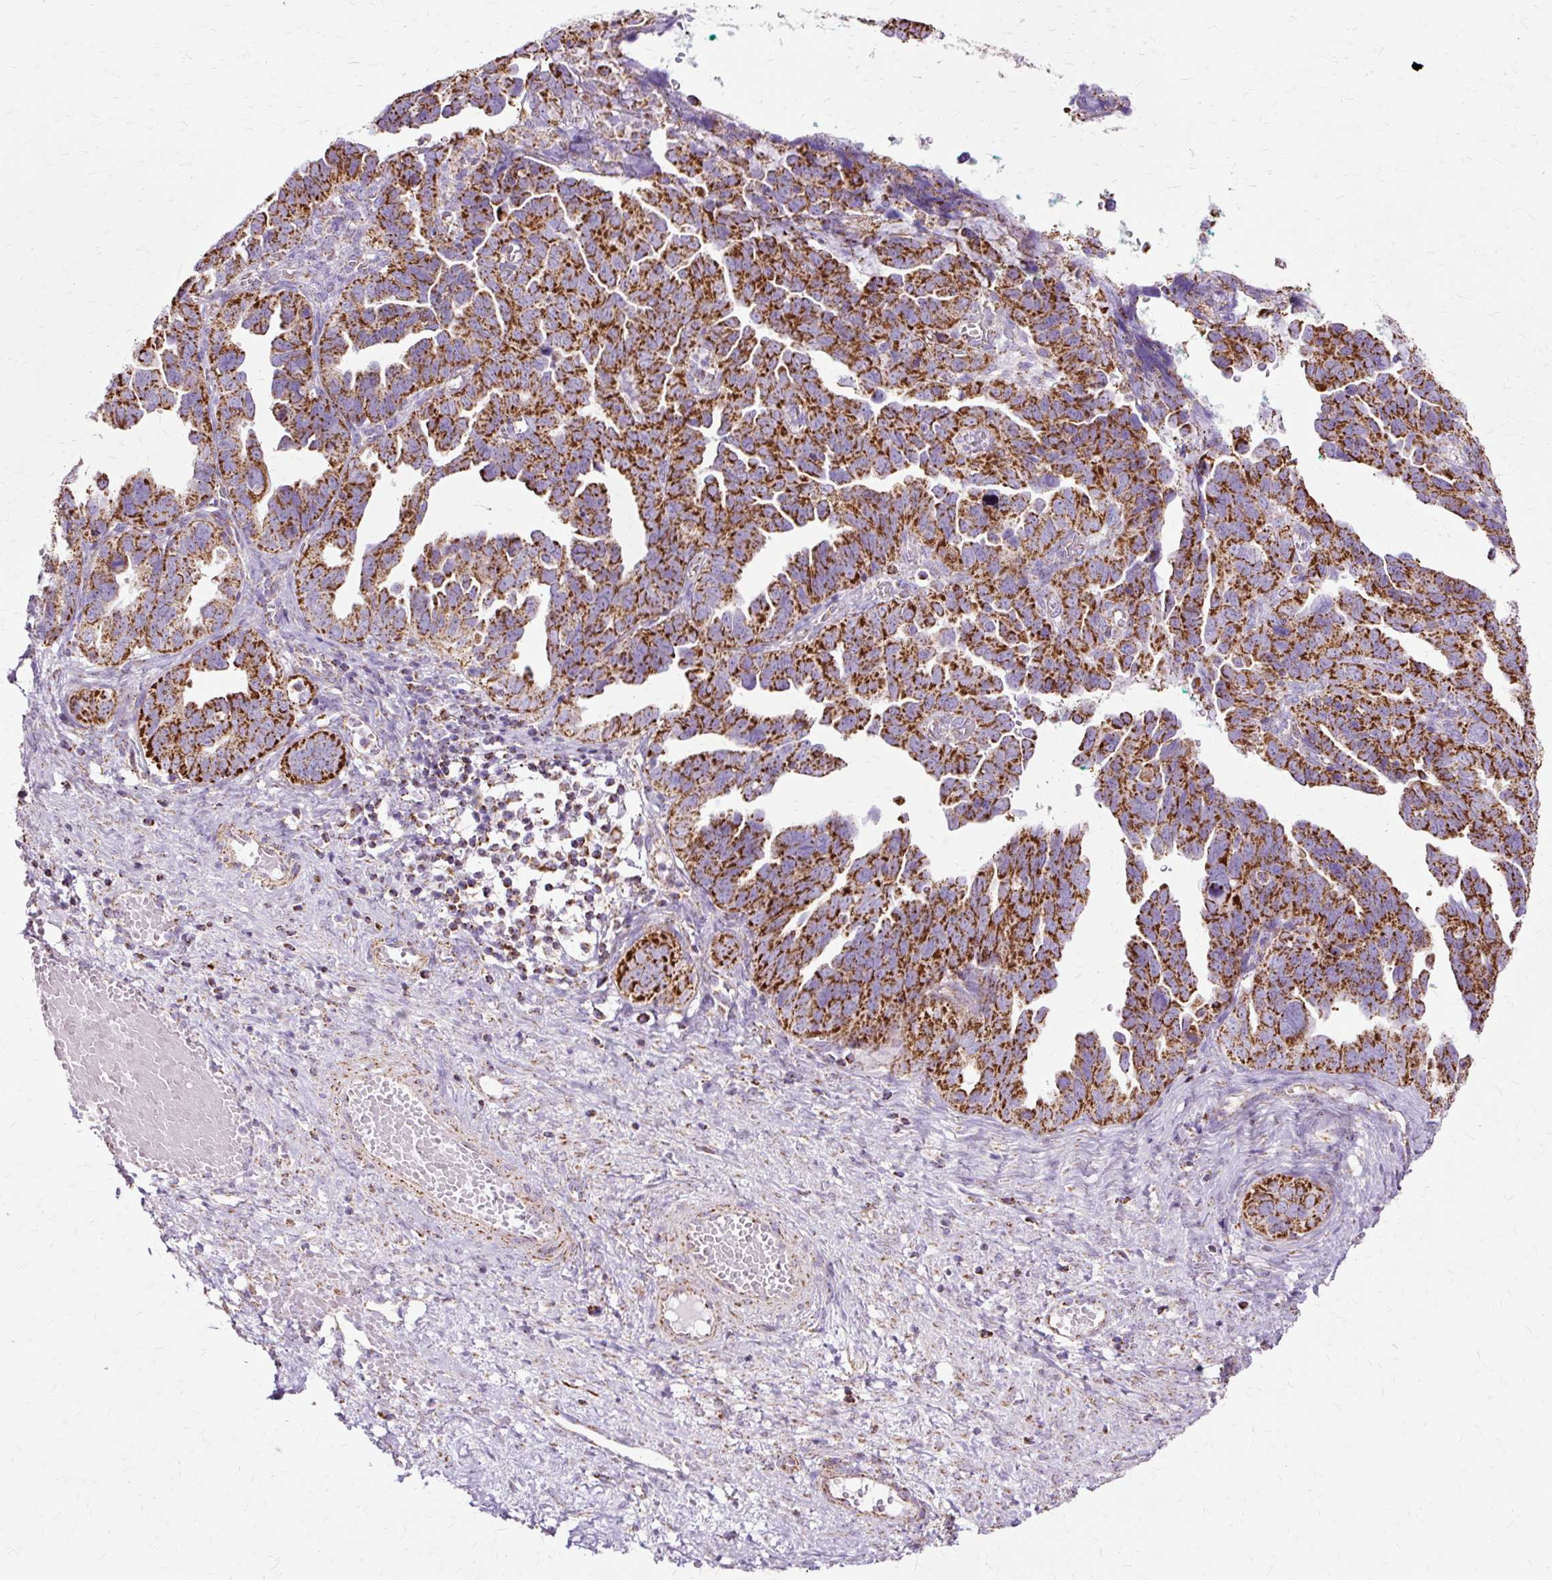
{"staining": {"intensity": "strong", "quantity": ">75%", "location": "cytoplasmic/membranous"}, "tissue": "ovarian cancer", "cell_type": "Tumor cells", "image_type": "cancer", "snomed": [{"axis": "morphology", "description": "Cystadenocarcinoma, serous, NOS"}, {"axis": "topography", "description": "Ovary"}], "caption": "Immunohistochemical staining of human serous cystadenocarcinoma (ovarian) exhibits high levels of strong cytoplasmic/membranous protein positivity in about >75% of tumor cells. The staining was performed using DAB to visualize the protein expression in brown, while the nuclei were stained in blue with hematoxylin (Magnification: 20x).", "gene": "DLAT", "patient": {"sex": "female", "age": 64}}